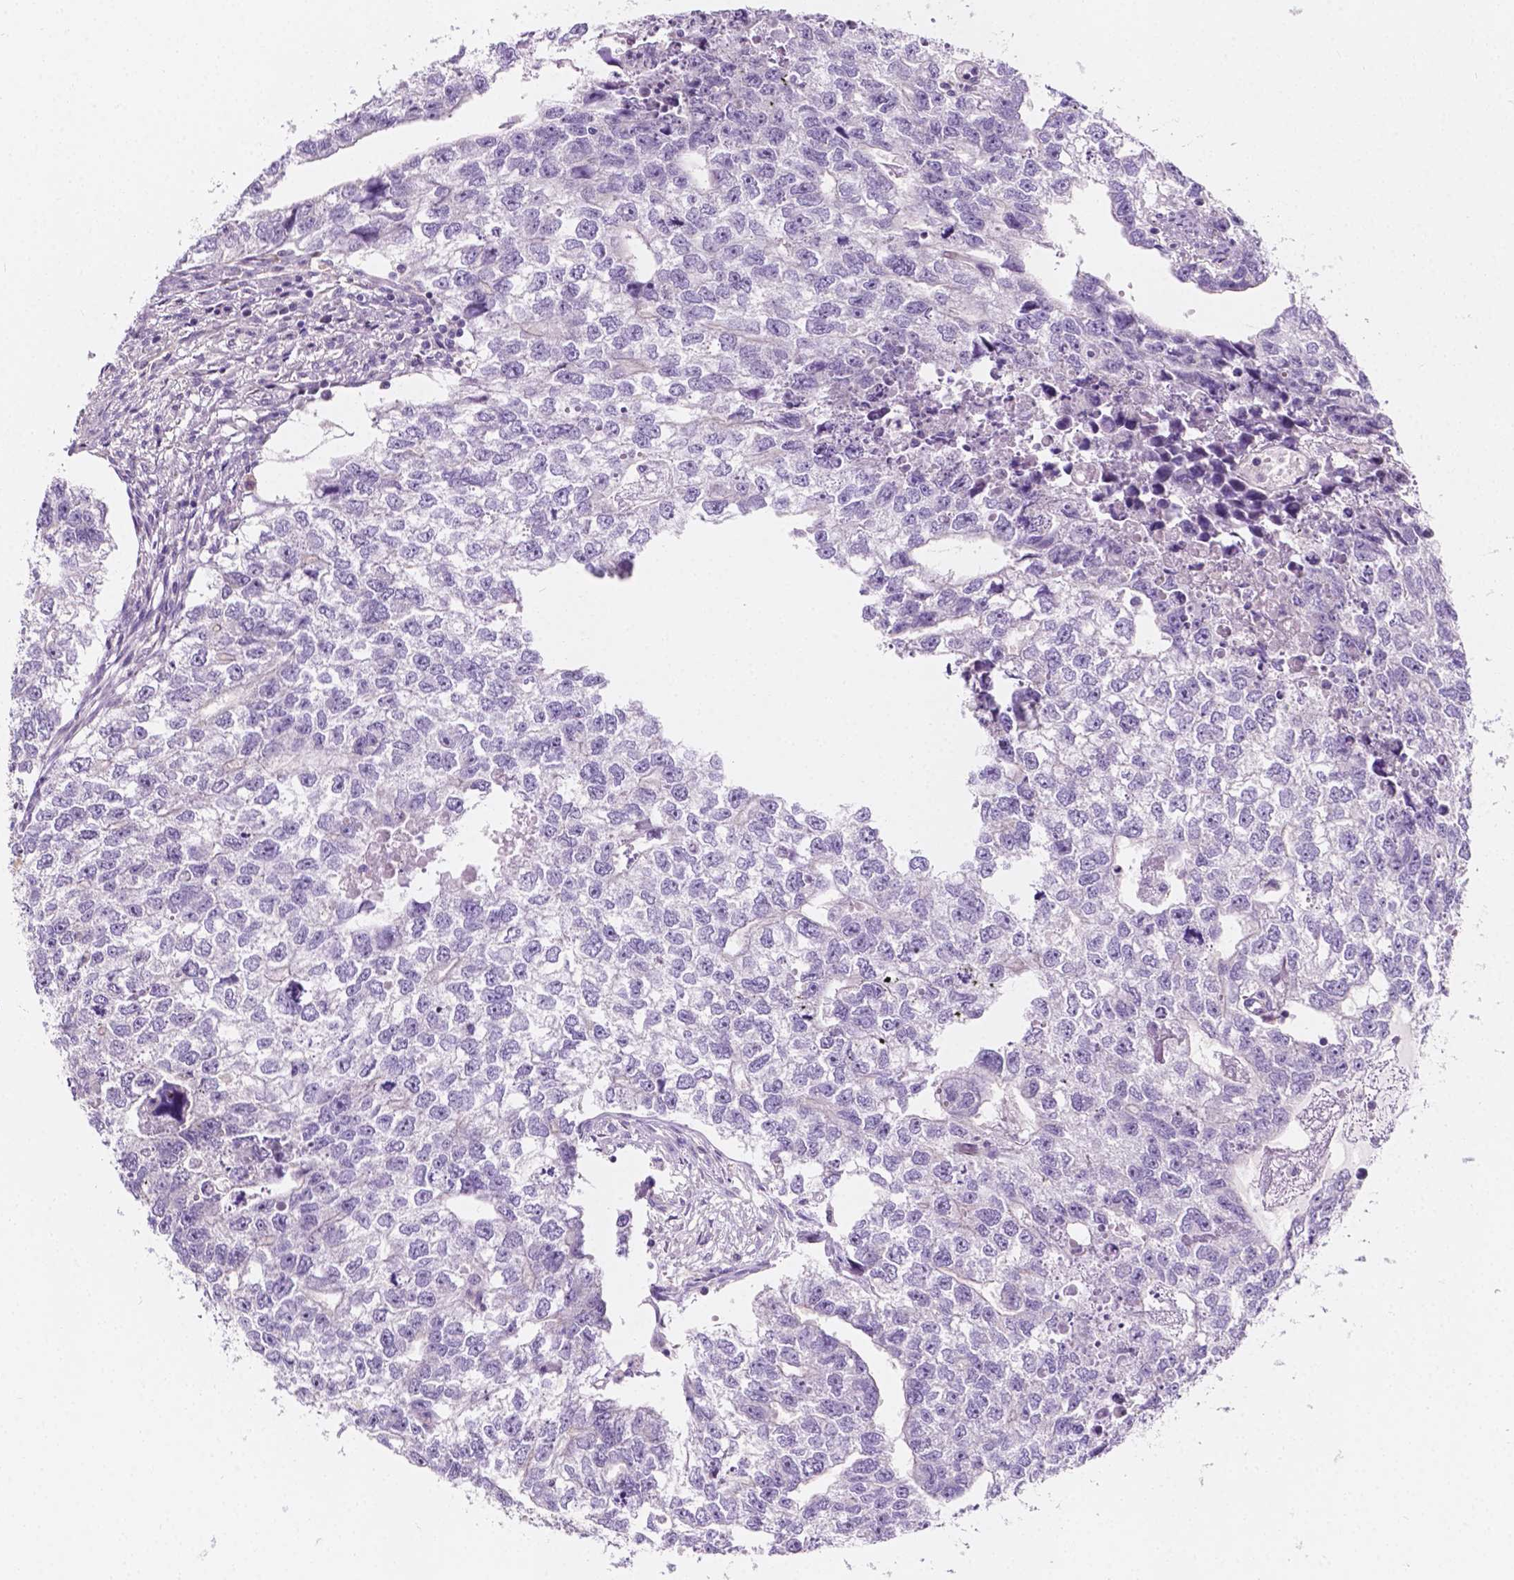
{"staining": {"intensity": "negative", "quantity": "none", "location": "none"}, "tissue": "testis cancer", "cell_type": "Tumor cells", "image_type": "cancer", "snomed": [{"axis": "morphology", "description": "Carcinoma, Embryonal, NOS"}, {"axis": "morphology", "description": "Teratoma, malignant, NOS"}, {"axis": "topography", "description": "Testis"}], "caption": "Tumor cells are negative for brown protein staining in malignant teratoma (testis).", "gene": "SIRT2", "patient": {"sex": "male", "age": 44}}